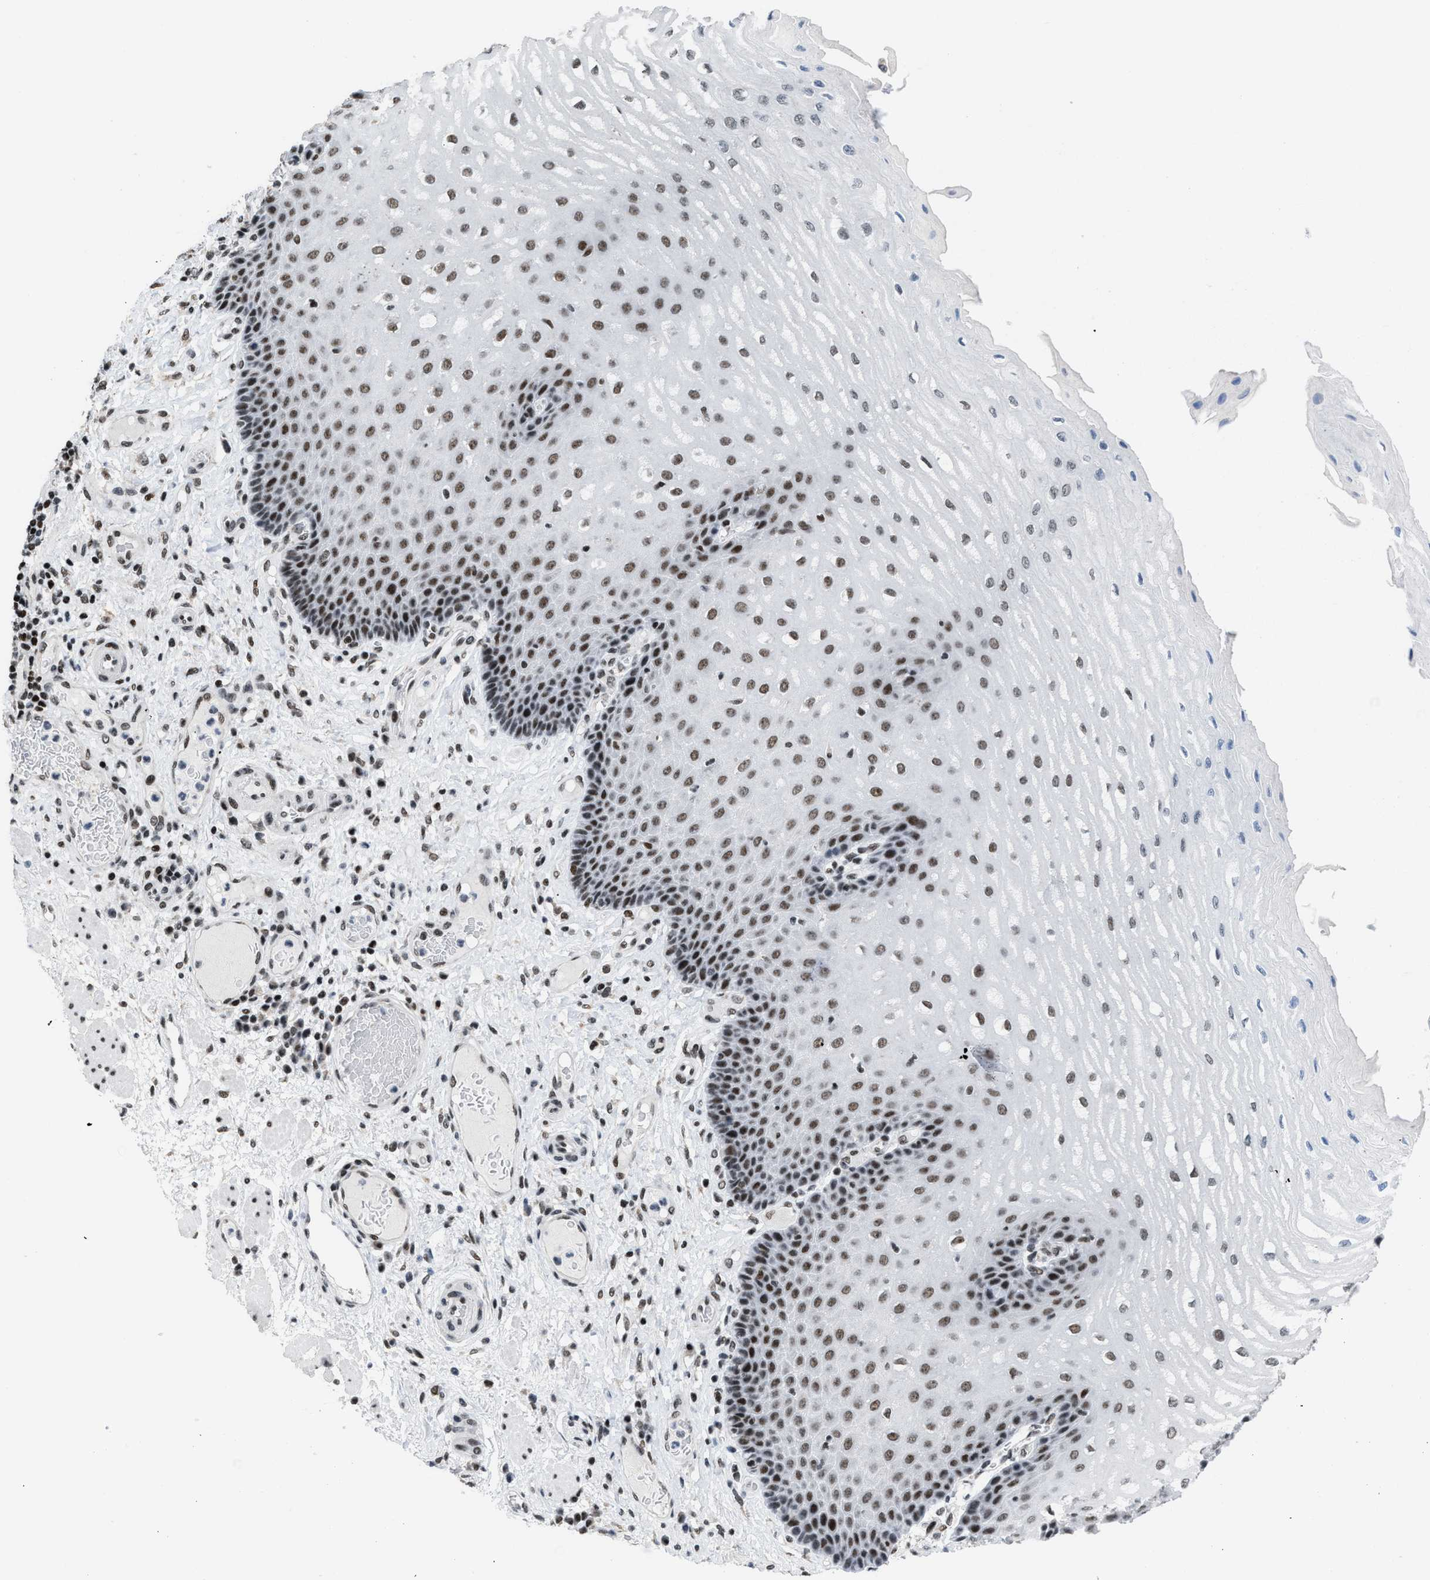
{"staining": {"intensity": "strong", "quantity": ">75%", "location": "nuclear"}, "tissue": "esophagus", "cell_type": "Squamous epithelial cells", "image_type": "normal", "snomed": [{"axis": "morphology", "description": "Normal tissue, NOS"}, {"axis": "topography", "description": "Esophagus"}], "caption": "High-magnification brightfield microscopy of benign esophagus stained with DAB (brown) and counterstained with hematoxylin (blue). squamous epithelial cells exhibit strong nuclear staining is seen in approximately>75% of cells.", "gene": "TERF2IP", "patient": {"sex": "male", "age": 54}}